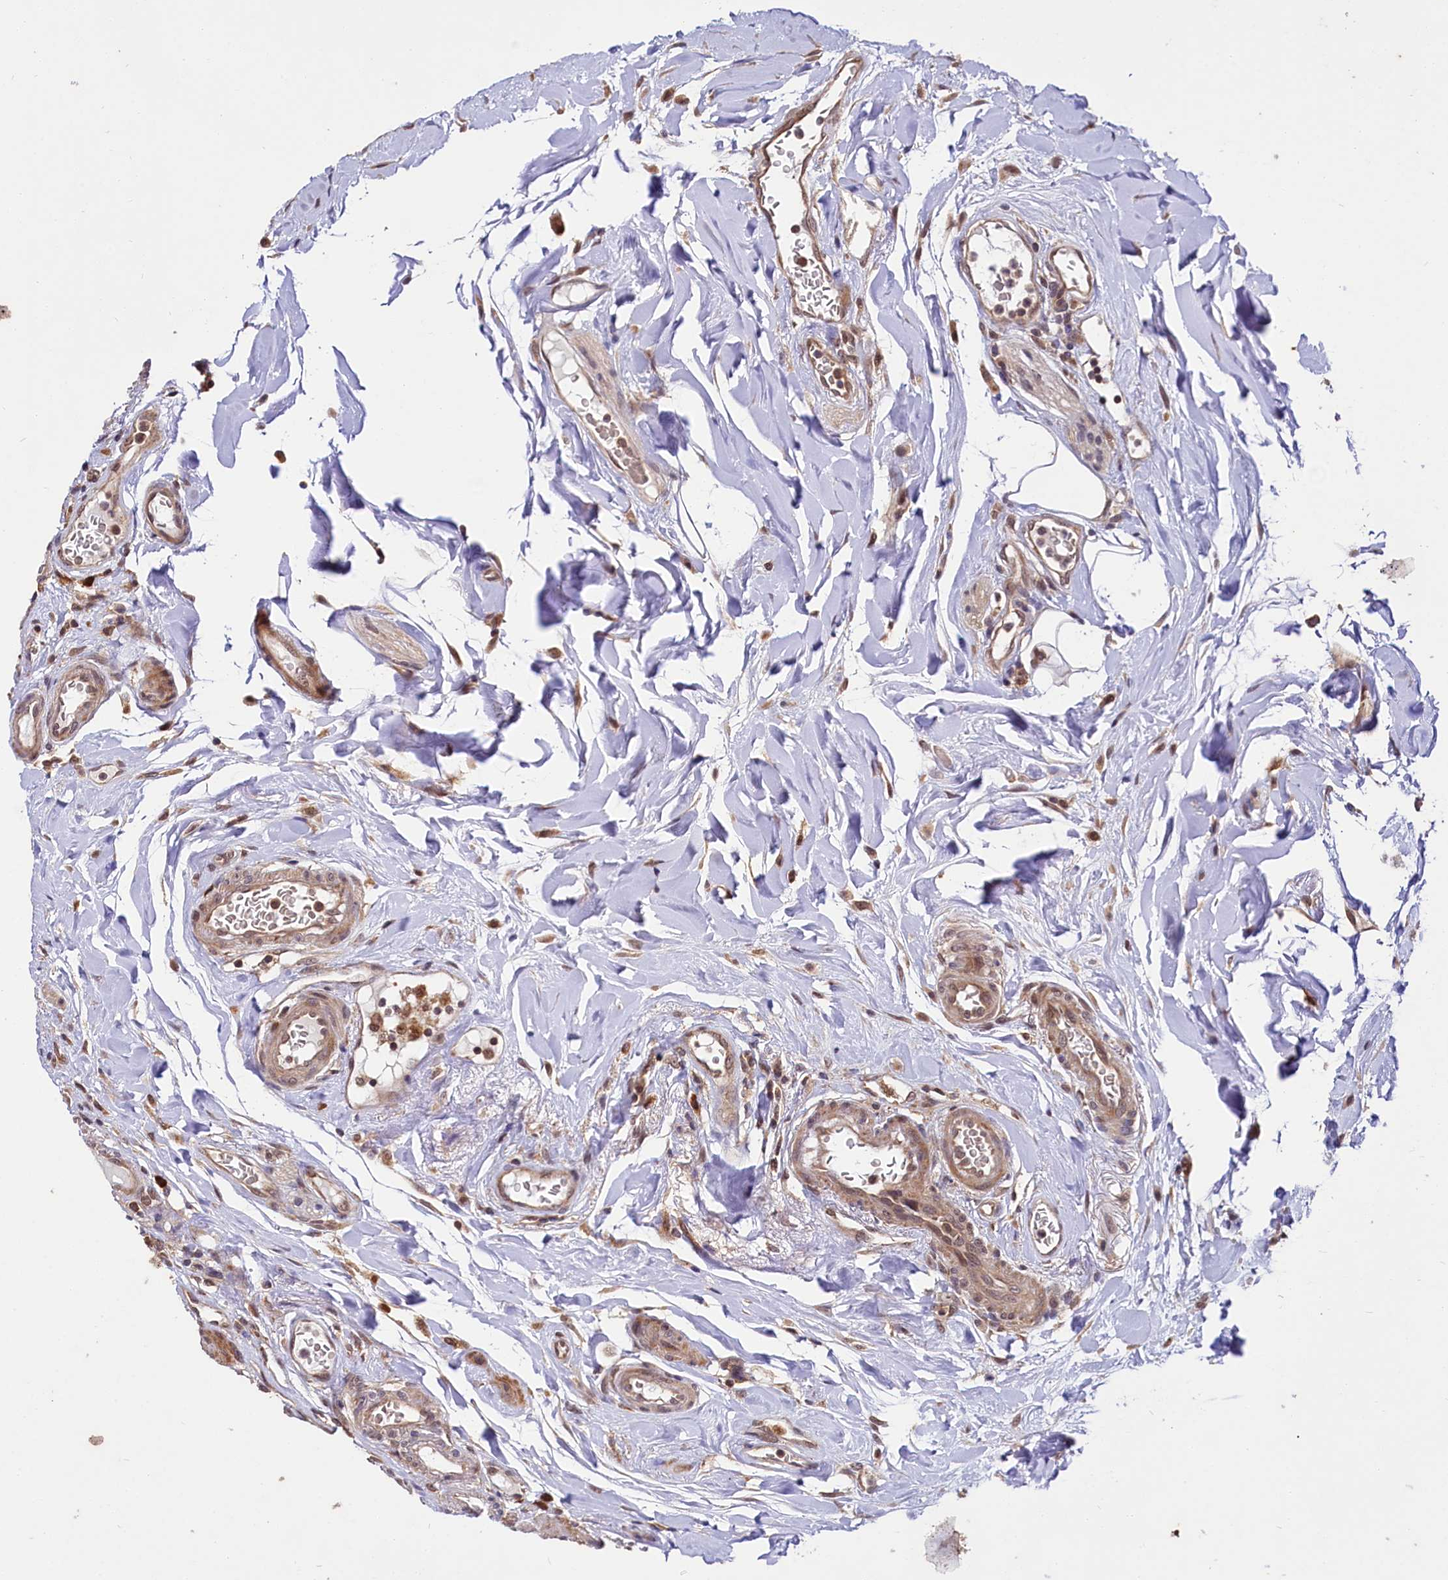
{"staining": {"intensity": "moderate", "quantity": ">75%", "location": "cytoplasmic/membranous,nuclear"}, "tissue": "colon", "cell_type": "Endothelial cells", "image_type": "normal", "snomed": [{"axis": "morphology", "description": "Normal tissue, NOS"}, {"axis": "topography", "description": "Colon"}], "caption": "Protein analysis of benign colon exhibits moderate cytoplasmic/membranous,nuclear positivity in about >75% of endothelial cells. (DAB IHC with brightfield microscopy, high magnification).", "gene": "UBE3A", "patient": {"sex": "female", "age": 79}}